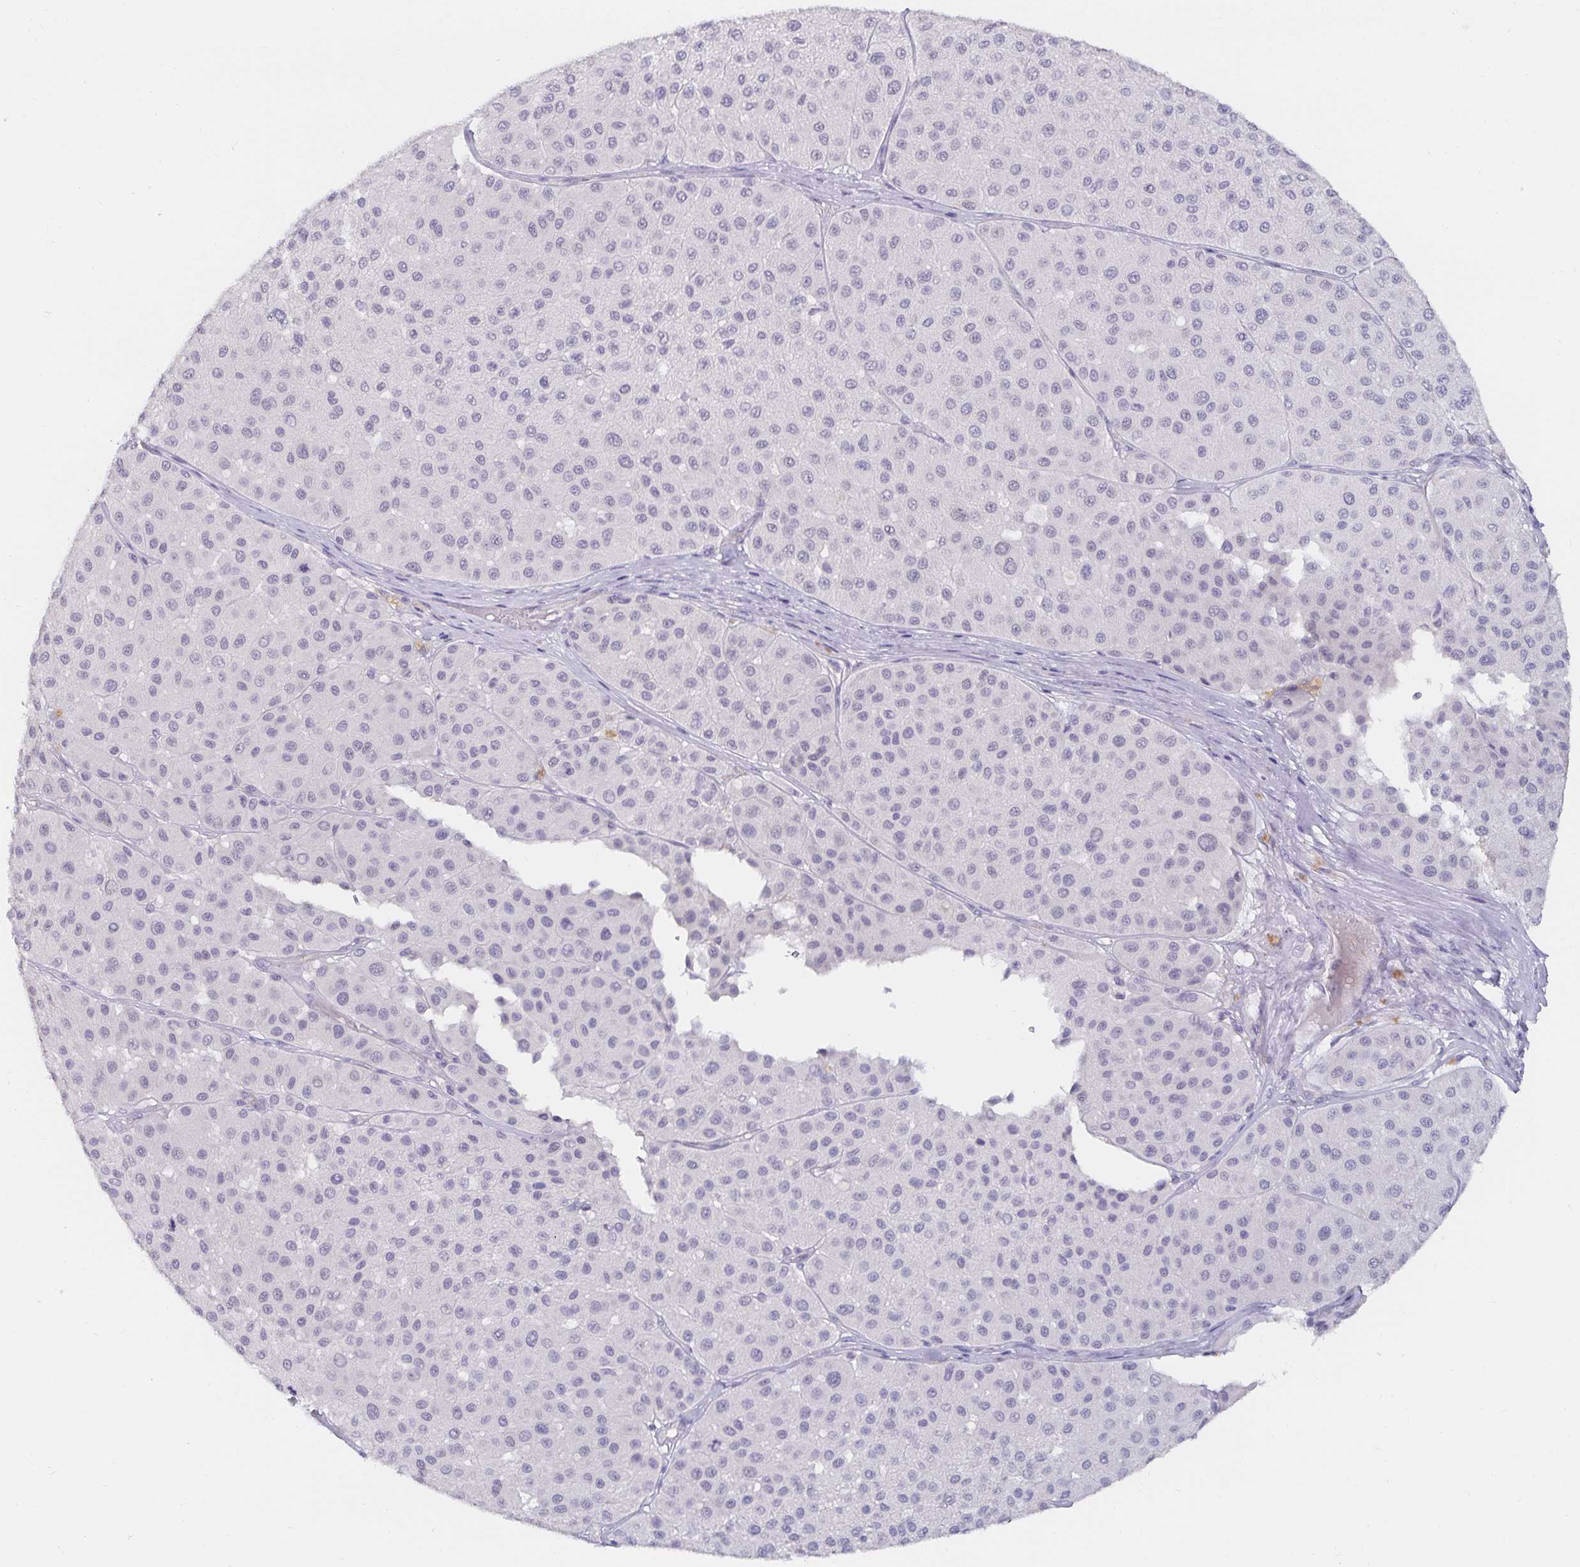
{"staining": {"intensity": "negative", "quantity": "none", "location": "none"}, "tissue": "melanoma", "cell_type": "Tumor cells", "image_type": "cancer", "snomed": [{"axis": "morphology", "description": "Malignant melanoma, Metastatic site"}, {"axis": "topography", "description": "Smooth muscle"}], "caption": "A micrograph of human melanoma is negative for staining in tumor cells.", "gene": "PDX1", "patient": {"sex": "male", "age": 41}}